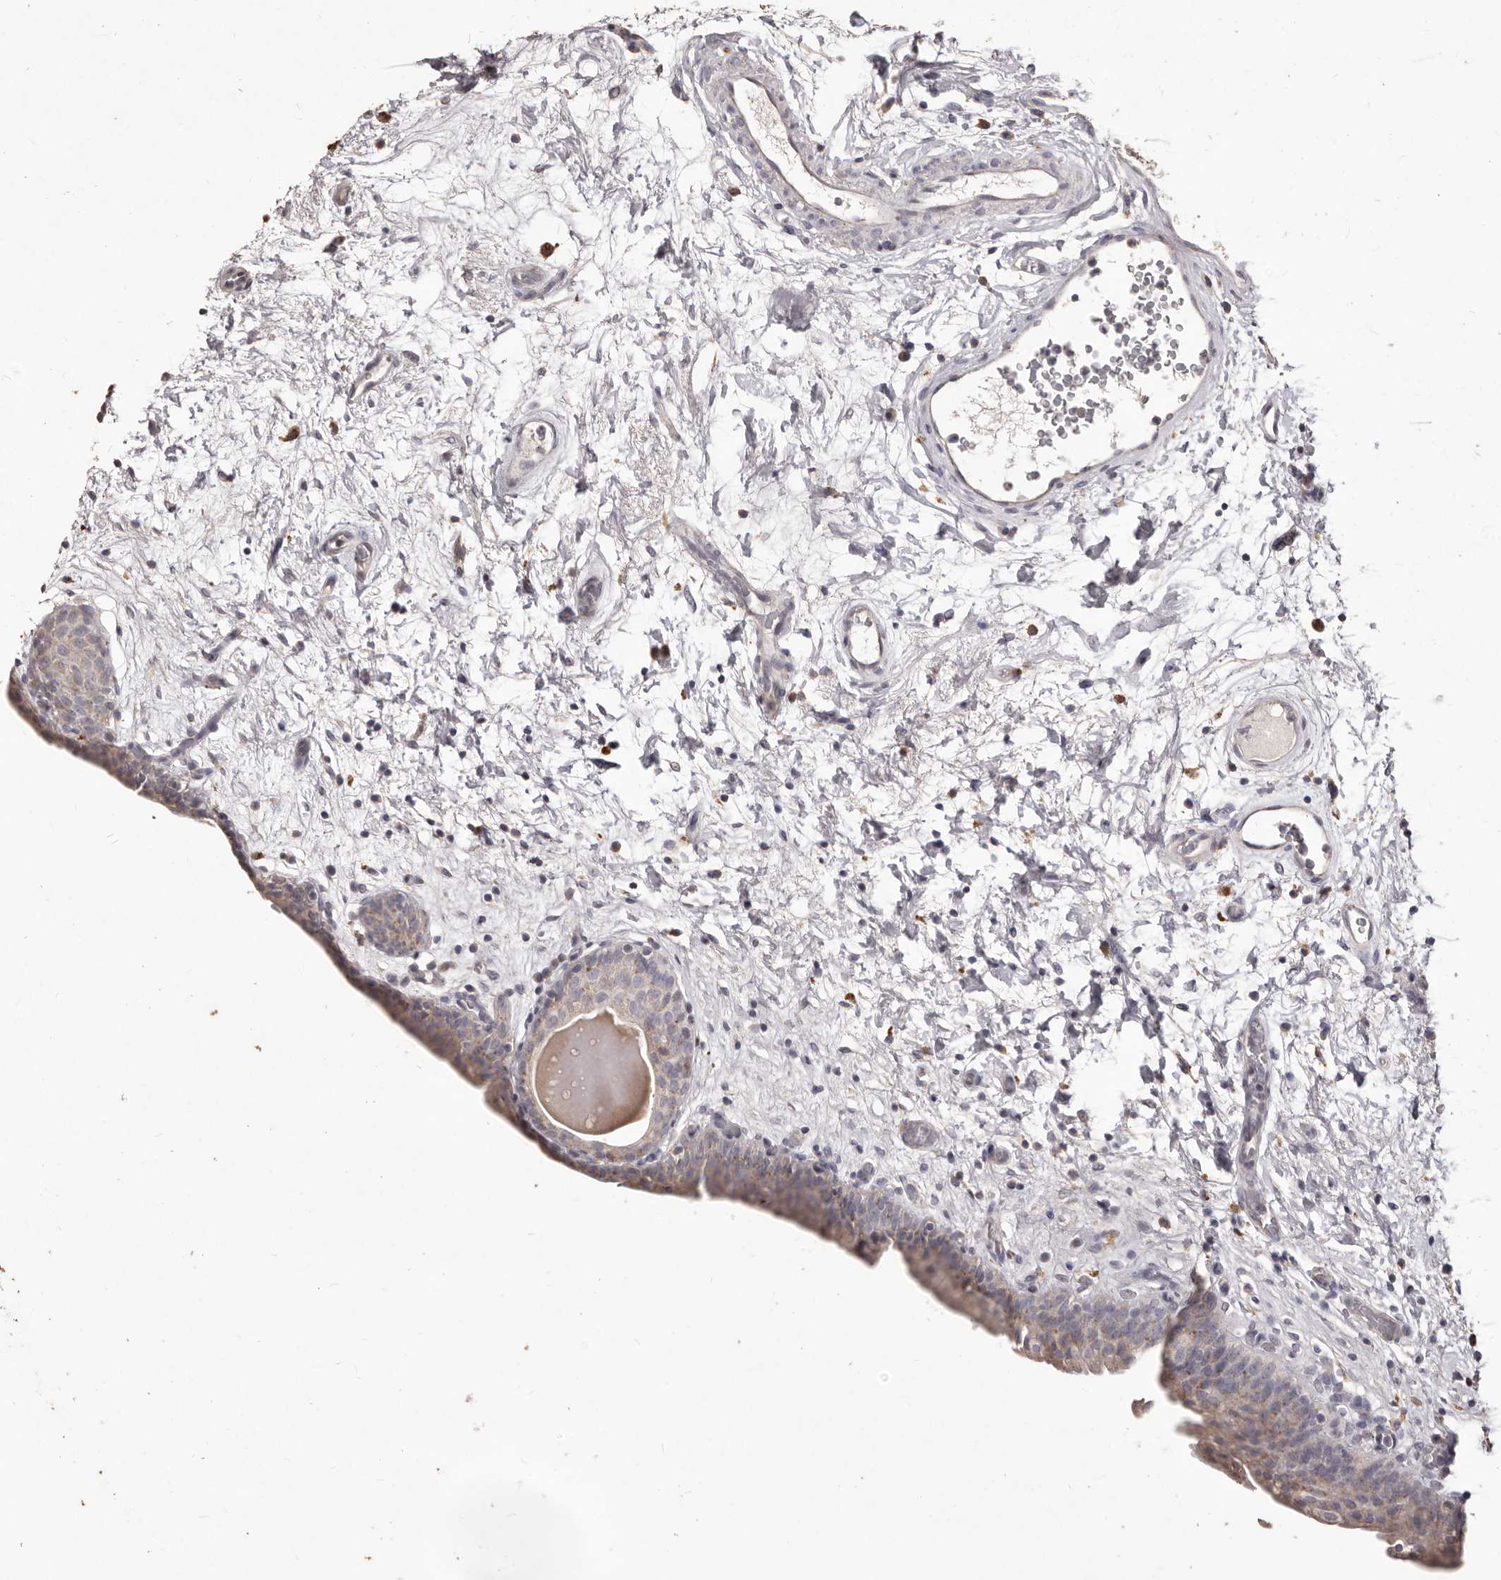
{"staining": {"intensity": "weak", "quantity": "25%-75%", "location": "cytoplasmic/membranous"}, "tissue": "urinary bladder", "cell_type": "Urothelial cells", "image_type": "normal", "snomed": [{"axis": "morphology", "description": "Normal tissue, NOS"}, {"axis": "topography", "description": "Urinary bladder"}], "caption": "Protein staining by immunohistochemistry (IHC) reveals weak cytoplasmic/membranous expression in about 25%-75% of urothelial cells in normal urinary bladder. (brown staining indicates protein expression, while blue staining denotes nuclei).", "gene": "PRSS27", "patient": {"sex": "male", "age": 83}}